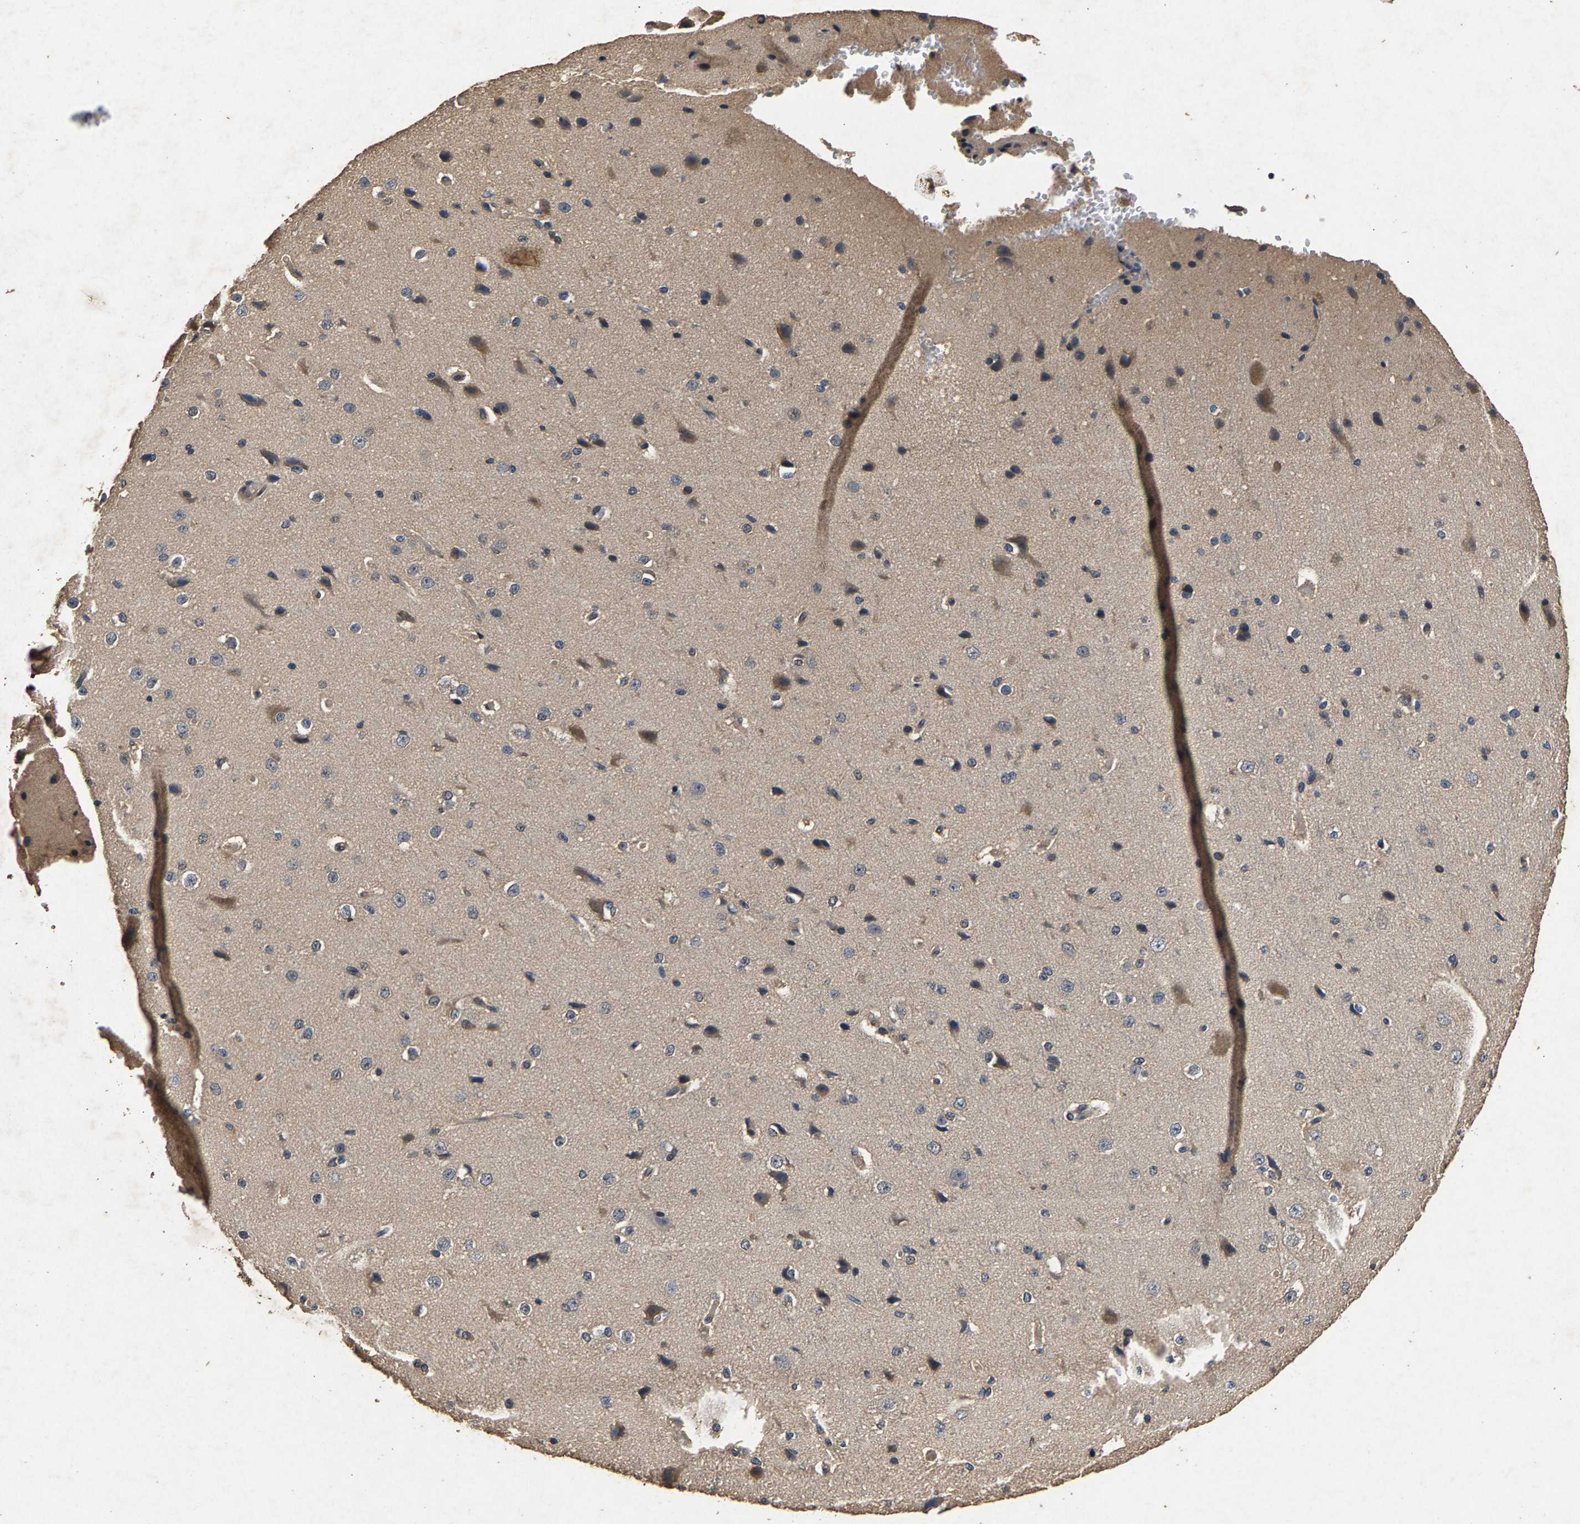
{"staining": {"intensity": "weak", "quantity": ">75%", "location": "cytoplasmic/membranous"}, "tissue": "cerebral cortex", "cell_type": "Endothelial cells", "image_type": "normal", "snomed": [{"axis": "morphology", "description": "Normal tissue, NOS"}, {"axis": "morphology", "description": "Developmental malformation"}, {"axis": "topography", "description": "Cerebral cortex"}], "caption": "Immunohistochemical staining of unremarkable human cerebral cortex shows weak cytoplasmic/membranous protein positivity in about >75% of endothelial cells.", "gene": "PPP1CC", "patient": {"sex": "female", "age": 30}}